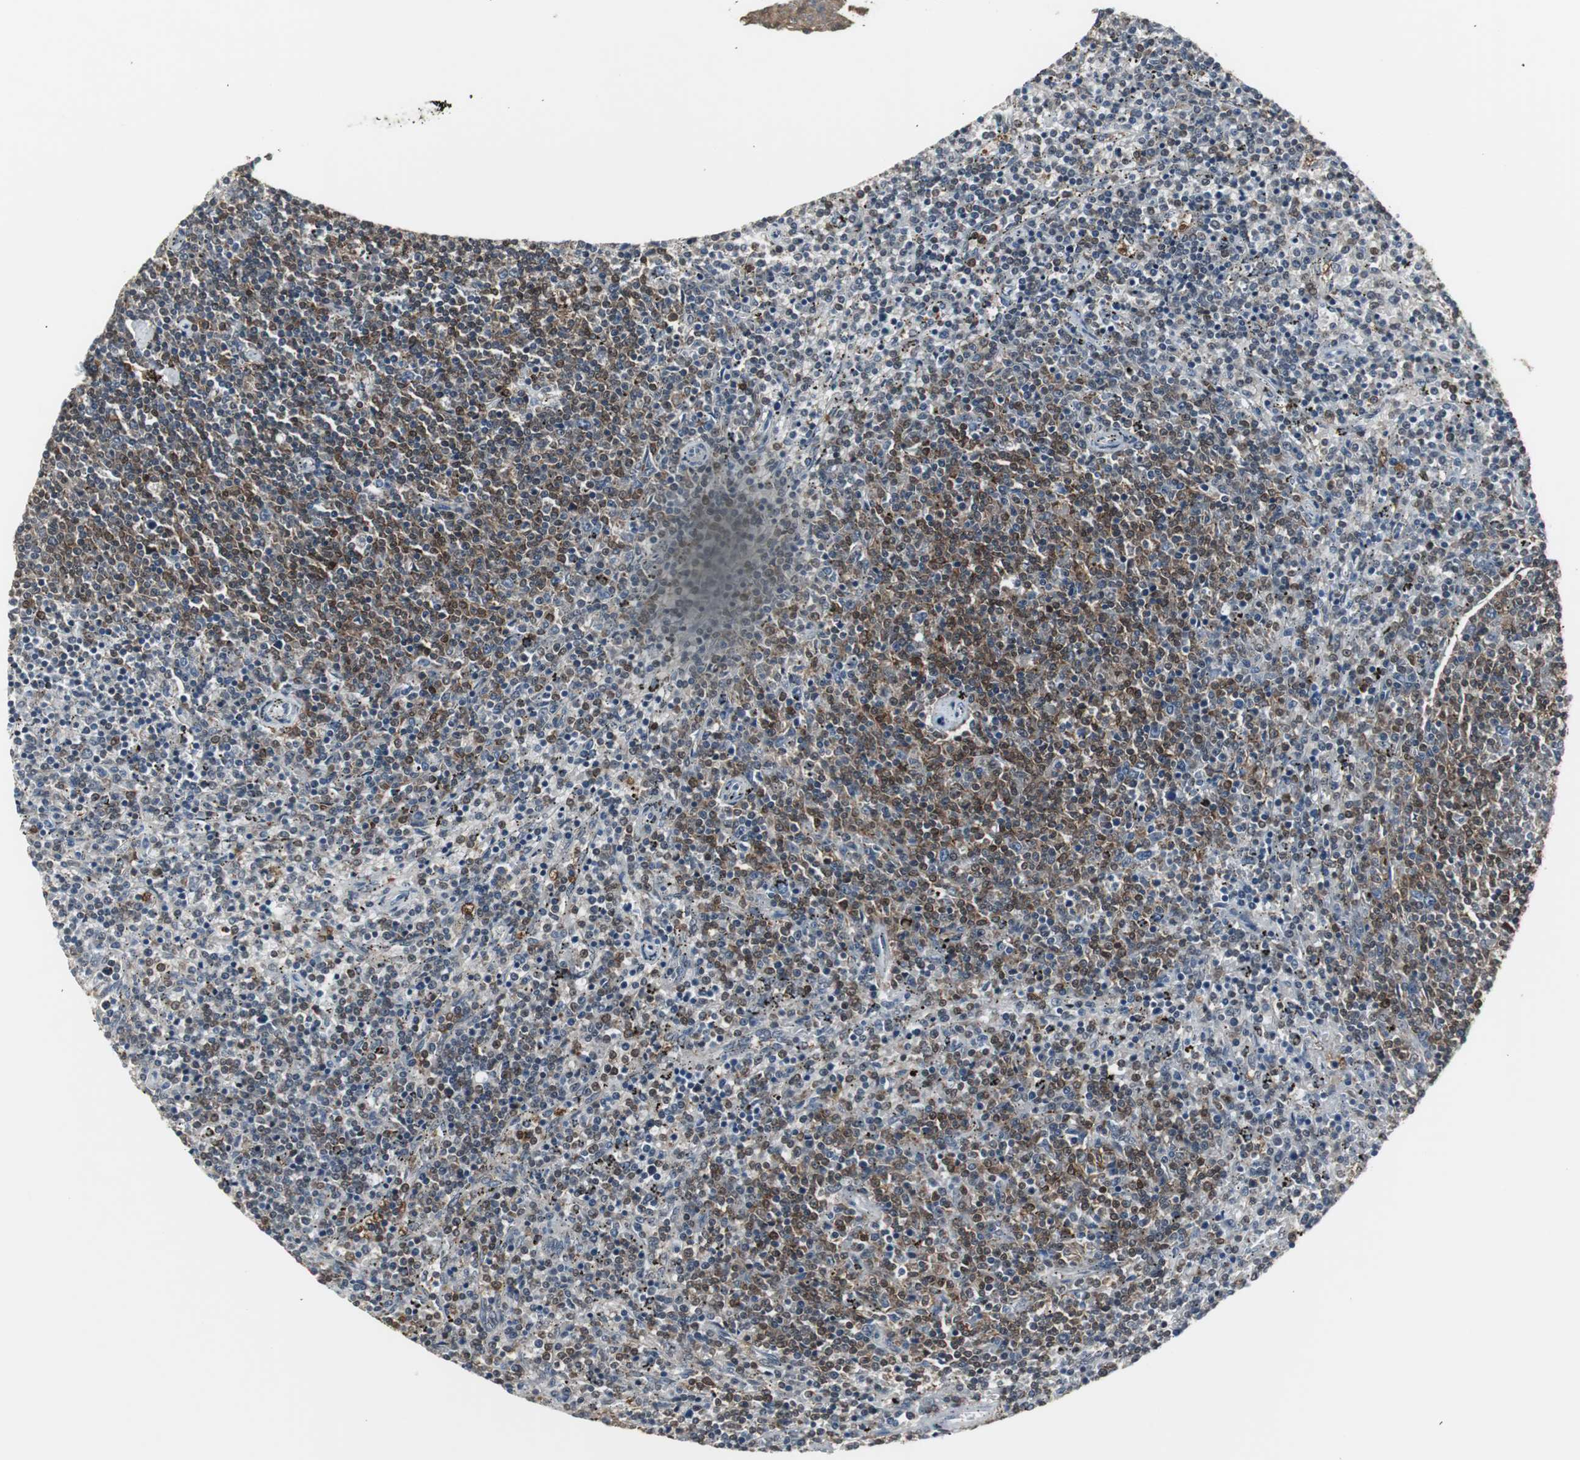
{"staining": {"intensity": "strong", "quantity": "25%-75%", "location": "cytoplasmic/membranous,nuclear"}, "tissue": "lymphoma", "cell_type": "Tumor cells", "image_type": "cancer", "snomed": [{"axis": "morphology", "description": "Malignant lymphoma, non-Hodgkin's type, Low grade"}, {"axis": "topography", "description": "Spleen"}], "caption": "Human malignant lymphoma, non-Hodgkin's type (low-grade) stained with a protein marker demonstrates strong staining in tumor cells.", "gene": "PLIN3", "patient": {"sex": "female", "age": 50}}